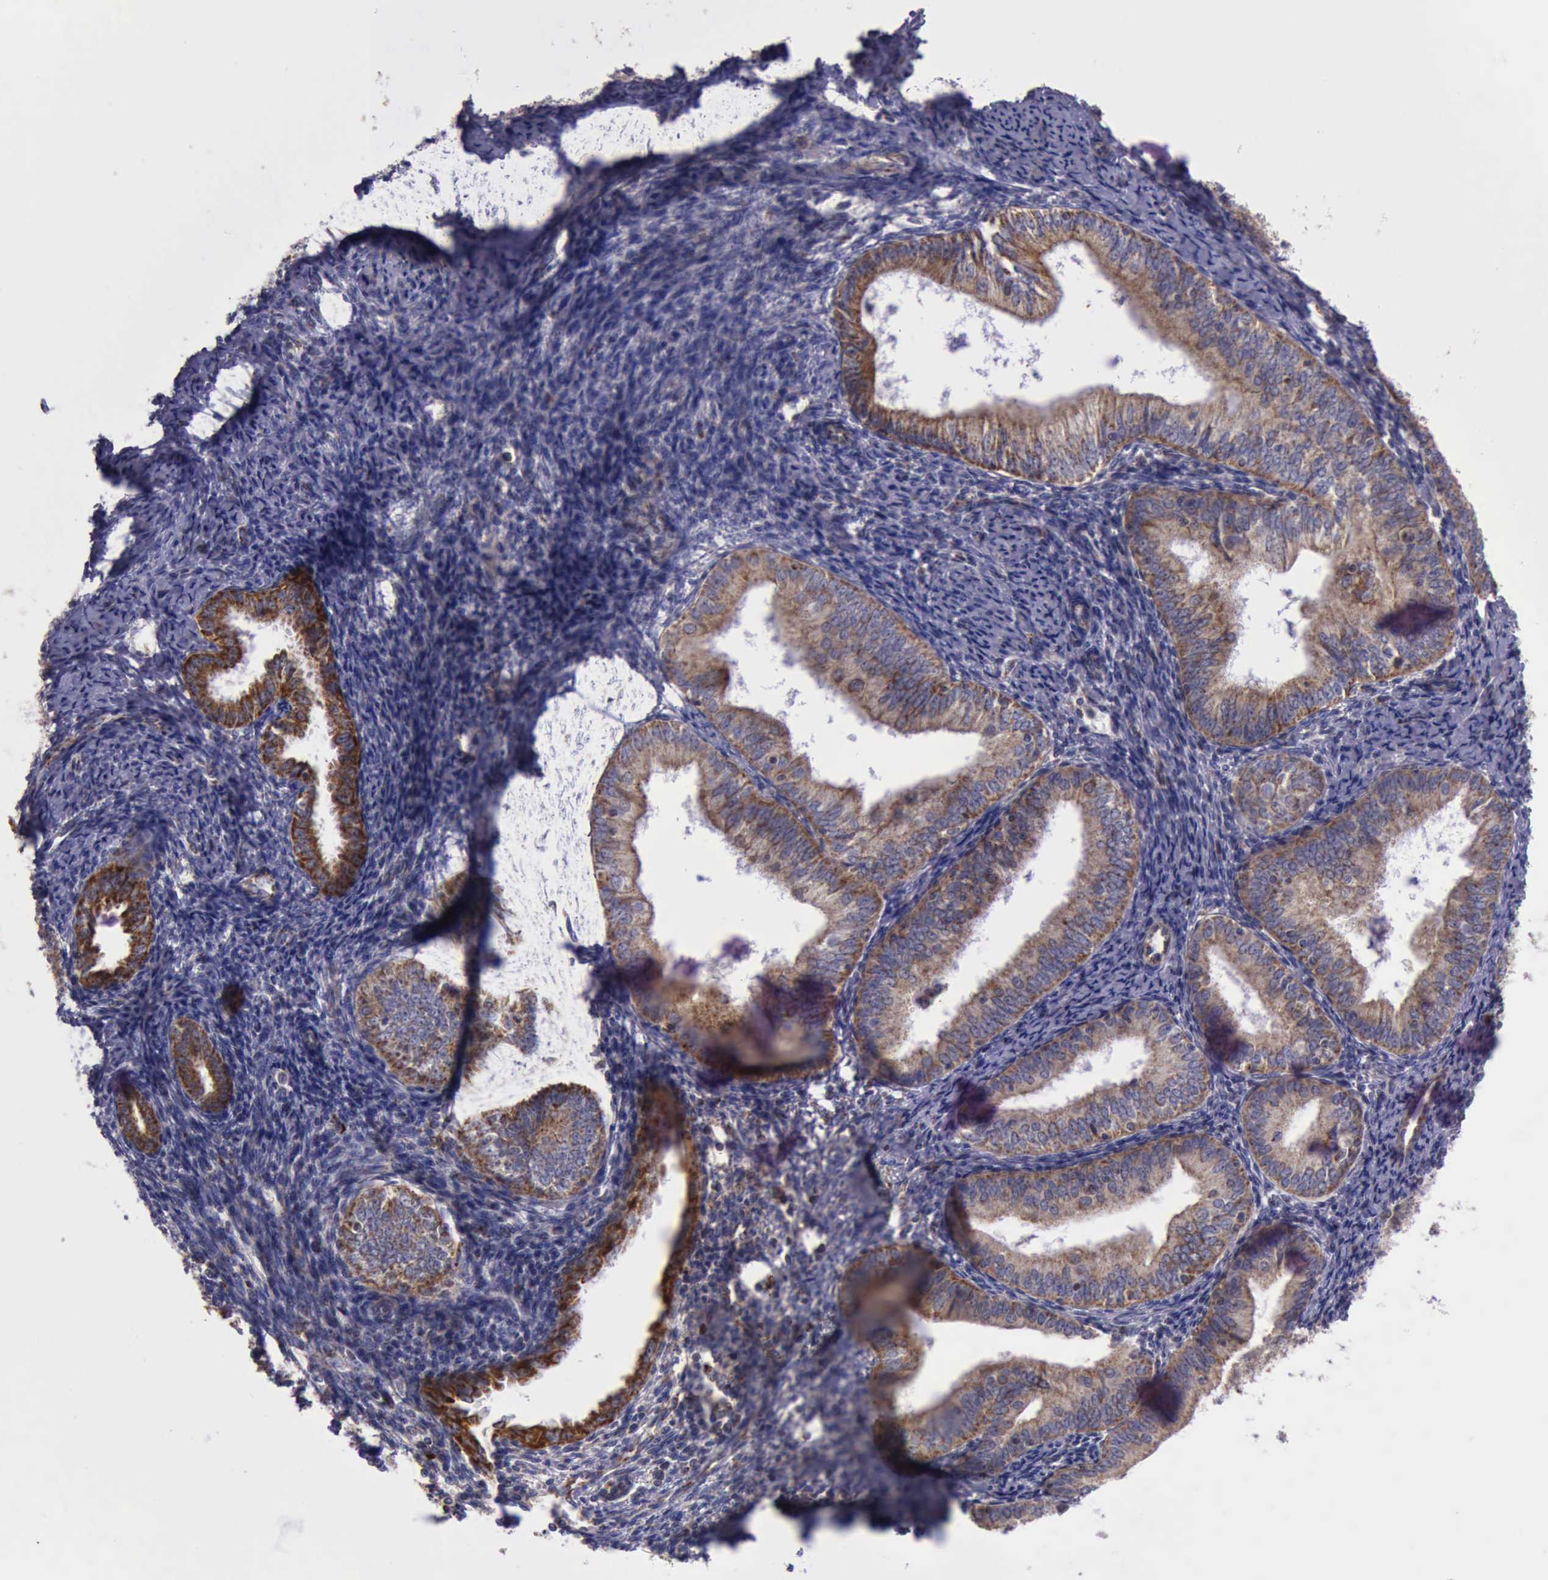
{"staining": {"intensity": "moderate", "quantity": ">75%", "location": "cytoplasmic/membranous"}, "tissue": "endometrial cancer", "cell_type": "Tumor cells", "image_type": "cancer", "snomed": [{"axis": "morphology", "description": "Adenocarcinoma, NOS"}, {"axis": "topography", "description": "Endometrium"}], "caption": "Immunohistochemistry (IHC) of human endometrial cancer reveals medium levels of moderate cytoplasmic/membranous positivity in approximately >75% of tumor cells.", "gene": "TXN2", "patient": {"sex": "female", "age": 55}}